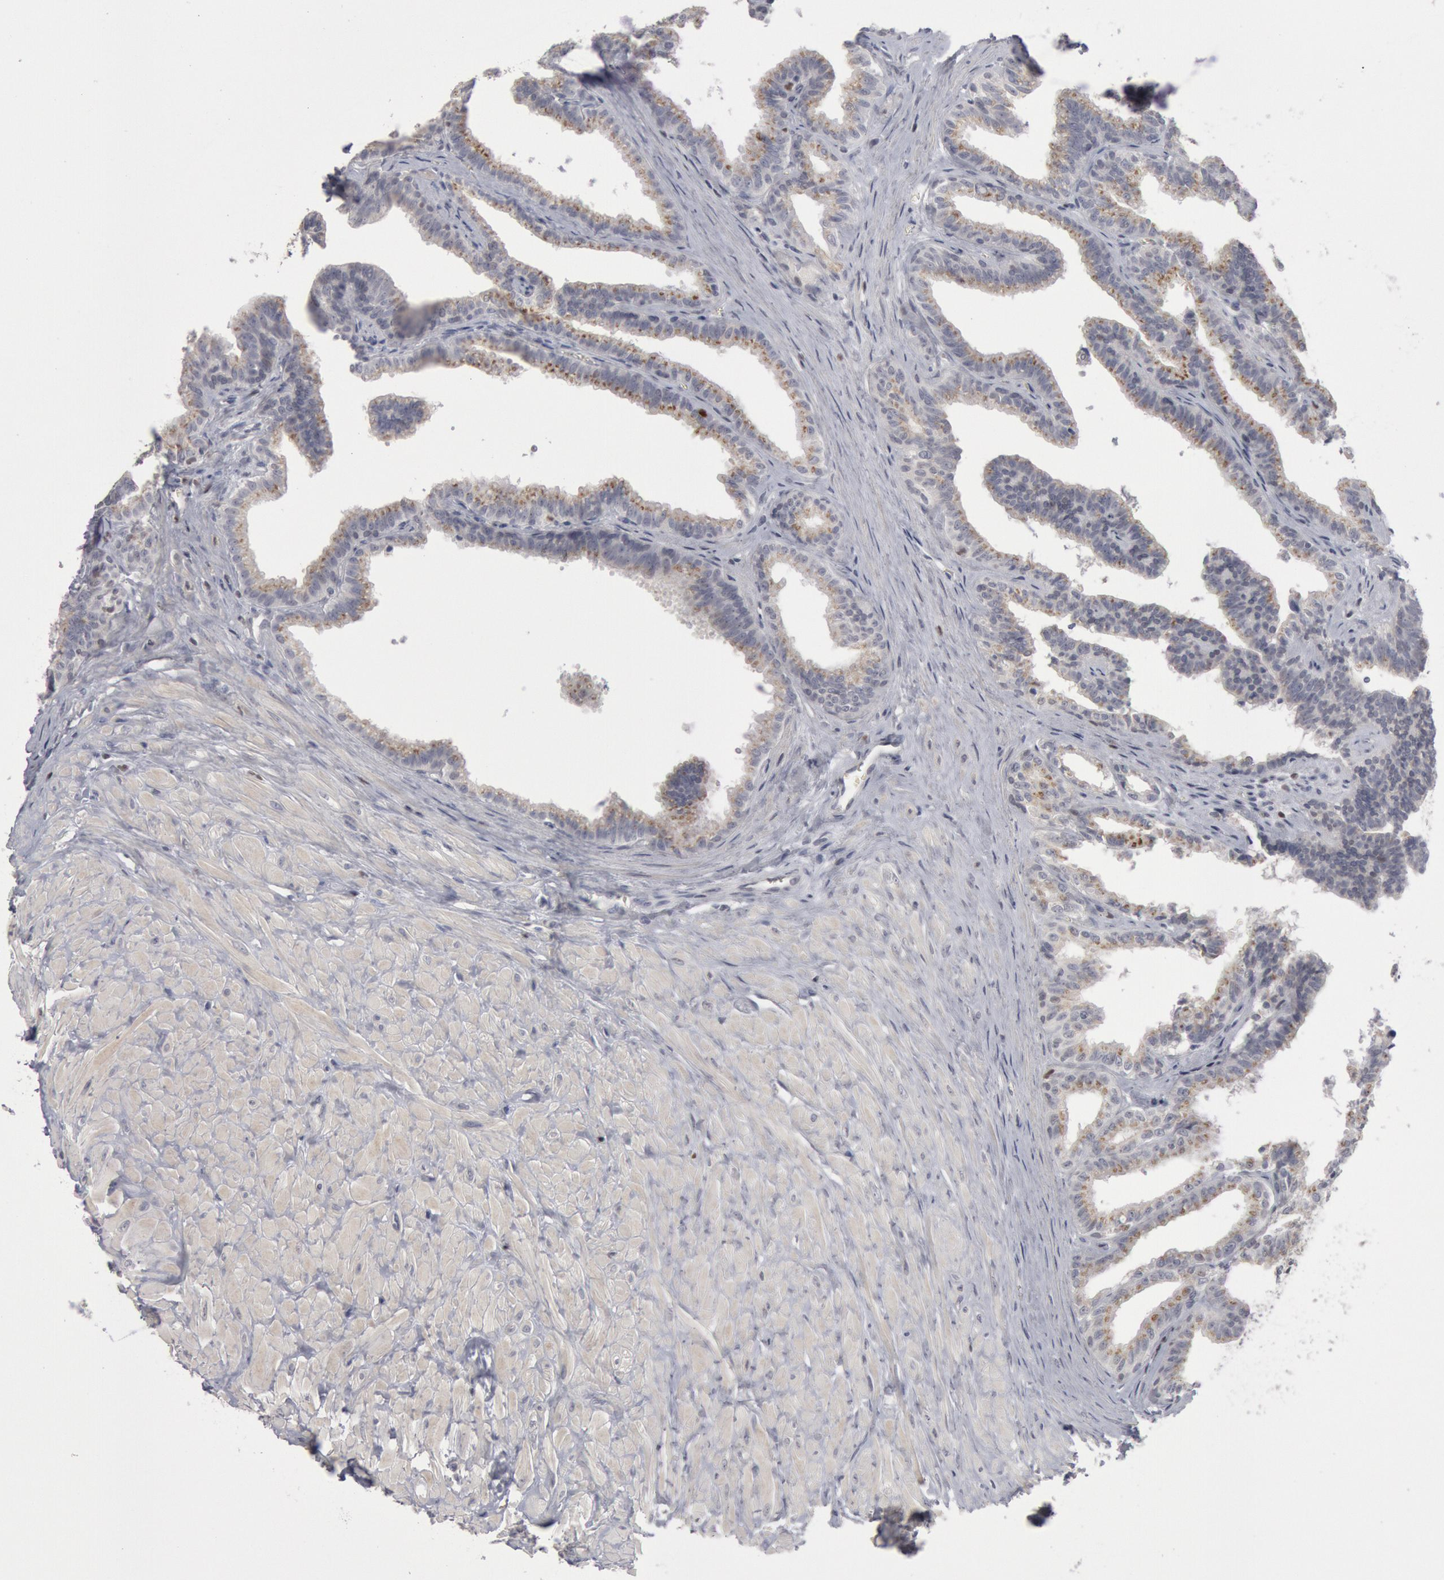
{"staining": {"intensity": "weak", "quantity": "<25%", "location": "cytoplasmic/membranous"}, "tissue": "seminal vesicle", "cell_type": "Glandular cells", "image_type": "normal", "snomed": [{"axis": "morphology", "description": "Normal tissue, NOS"}, {"axis": "topography", "description": "Seminal veicle"}], "caption": "DAB immunohistochemical staining of unremarkable seminal vesicle displays no significant positivity in glandular cells.", "gene": "WDHD1", "patient": {"sex": "male", "age": 26}}